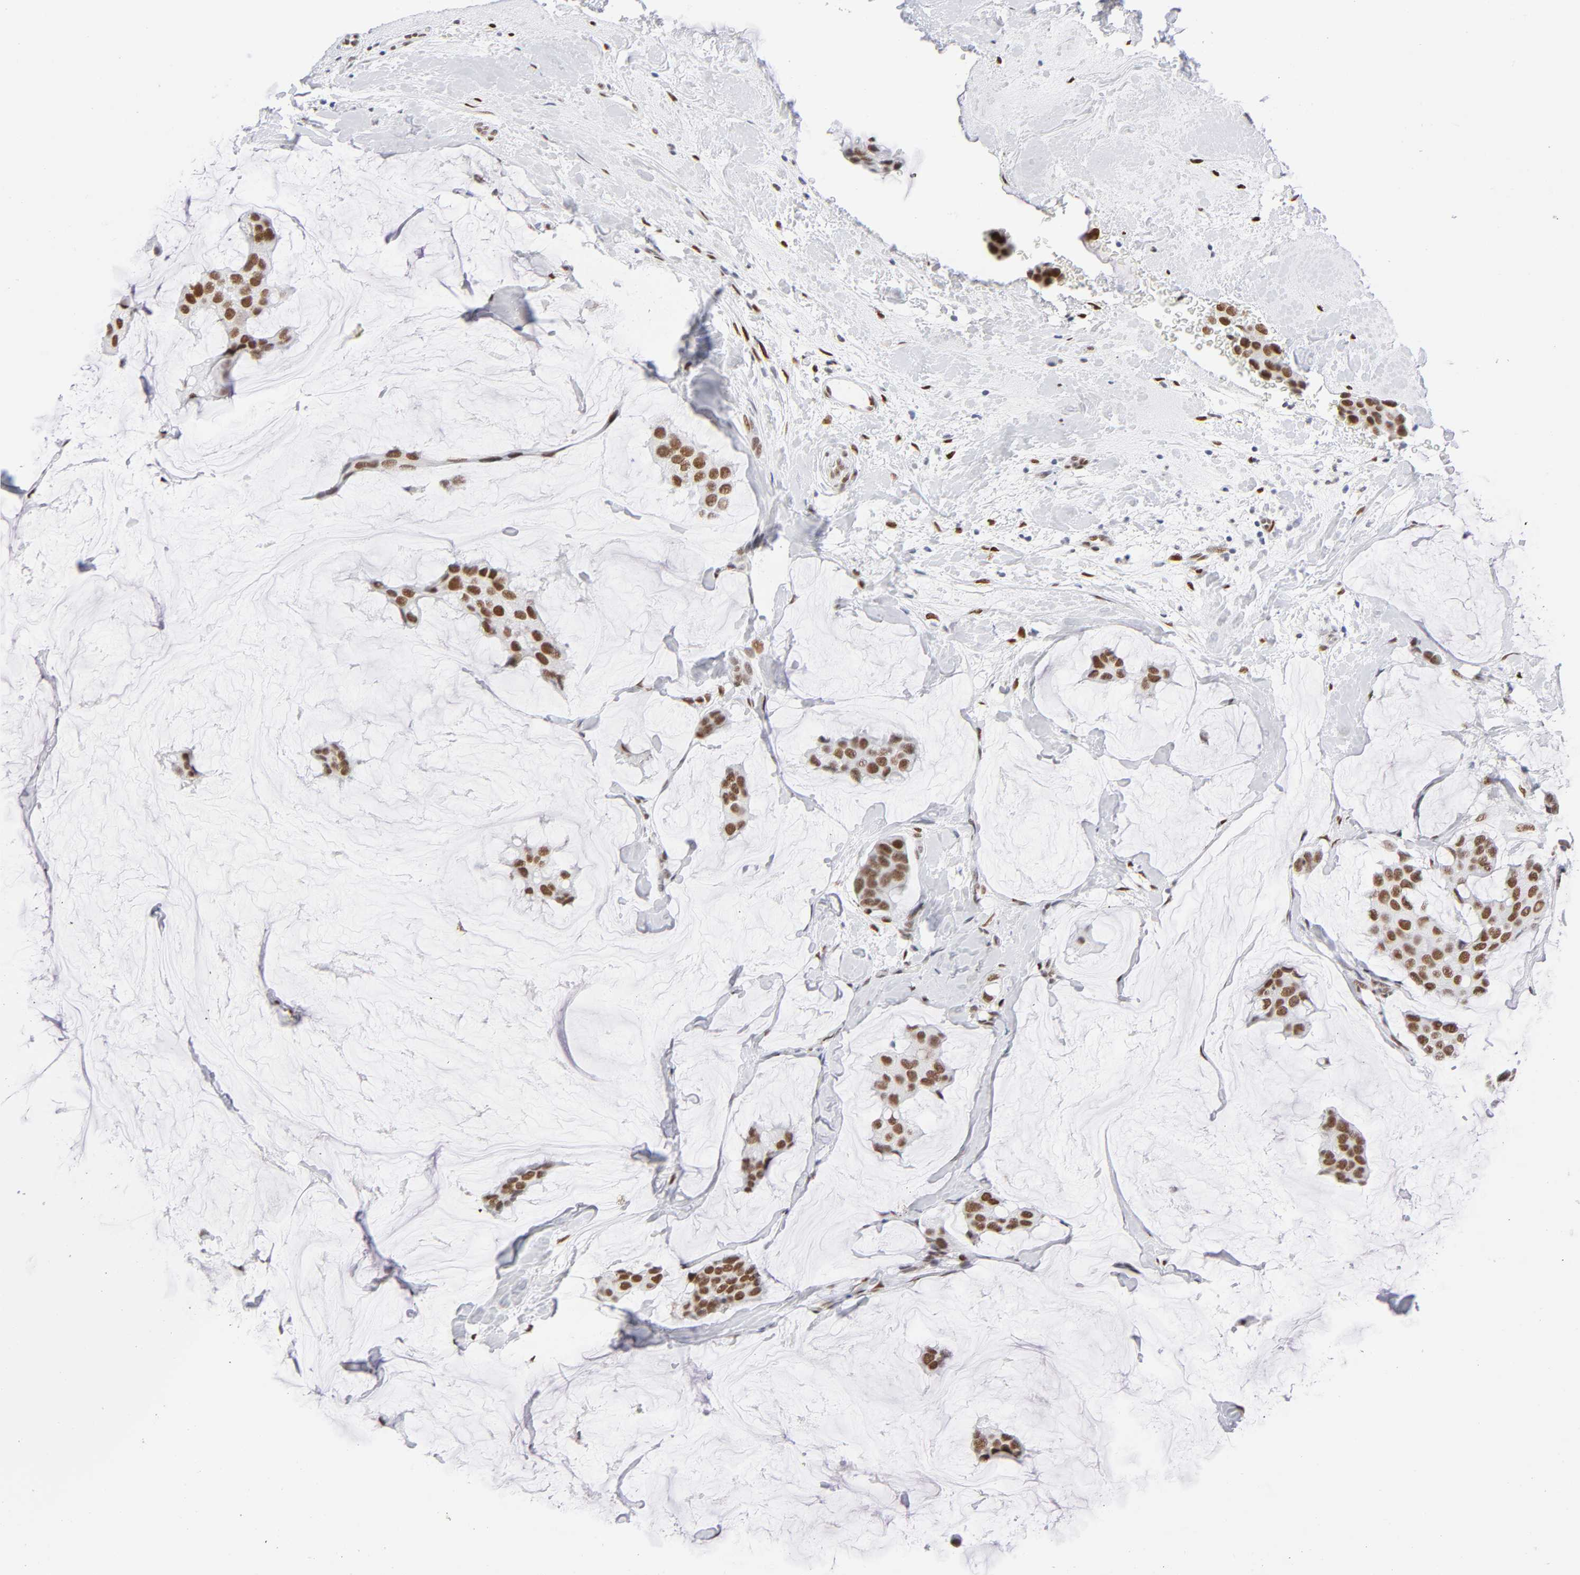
{"staining": {"intensity": "strong", "quantity": ">75%", "location": "nuclear"}, "tissue": "breast cancer", "cell_type": "Tumor cells", "image_type": "cancer", "snomed": [{"axis": "morphology", "description": "Normal tissue, NOS"}, {"axis": "morphology", "description": "Duct carcinoma"}, {"axis": "topography", "description": "Breast"}], "caption": "This photomicrograph reveals breast cancer stained with immunohistochemistry to label a protein in brown. The nuclear of tumor cells show strong positivity for the protein. Nuclei are counter-stained blue.", "gene": "NFIC", "patient": {"sex": "female", "age": 50}}